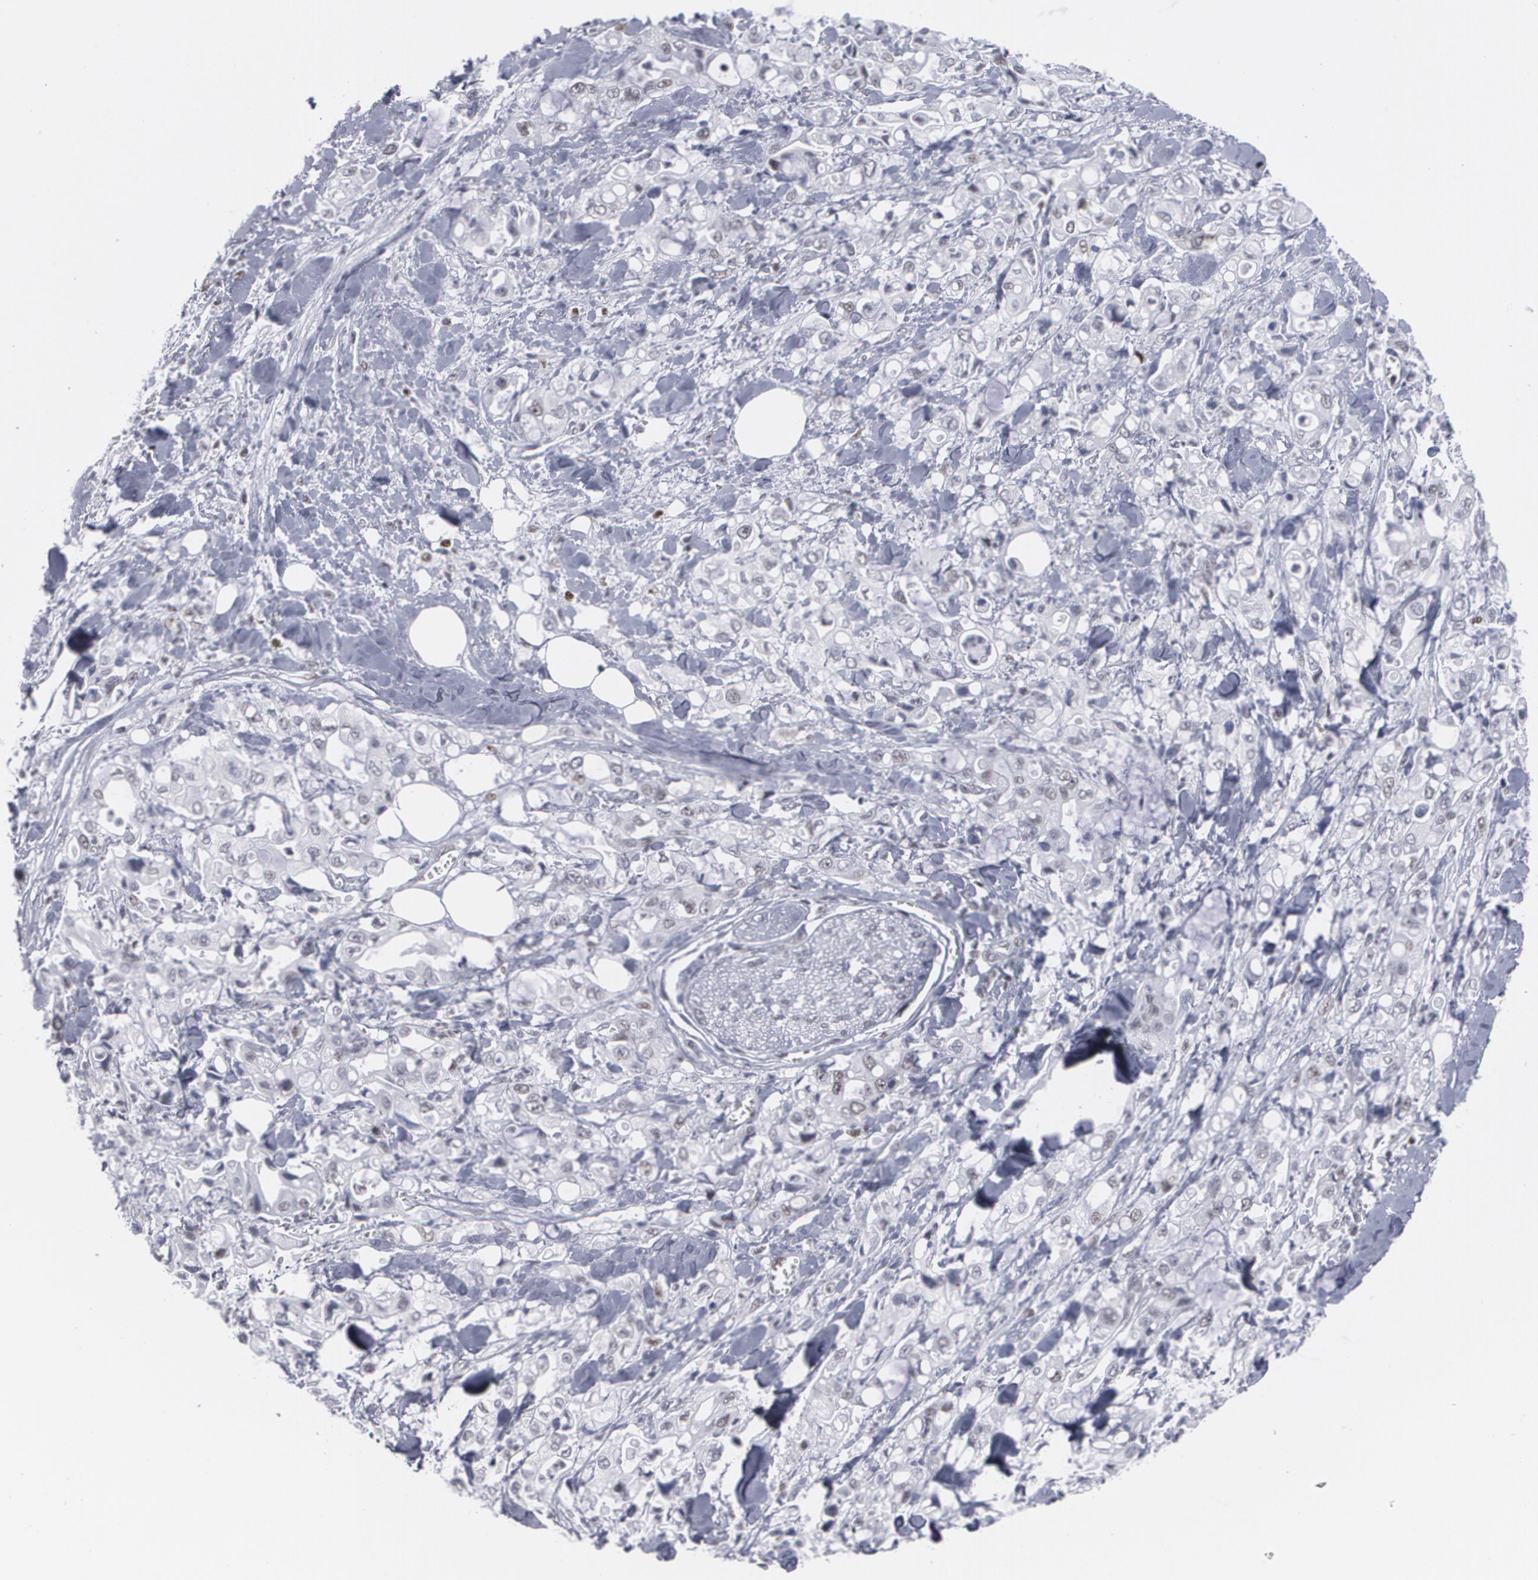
{"staining": {"intensity": "negative", "quantity": "none", "location": "none"}, "tissue": "pancreatic cancer", "cell_type": "Tumor cells", "image_type": "cancer", "snomed": [{"axis": "morphology", "description": "Adenocarcinoma, NOS"}, {"axis": "topography", "description": "Pancreas"}], "caption": "Immunohistochemistry (IHC) photomicrograph of neoplastic tissue: pancreatic cancer (adenocarcinoma) stained with DAB displays no significant protein positivity in tumor cells.", "gene": "MCL1", "patient": {"sex": "male", "age": 70}}